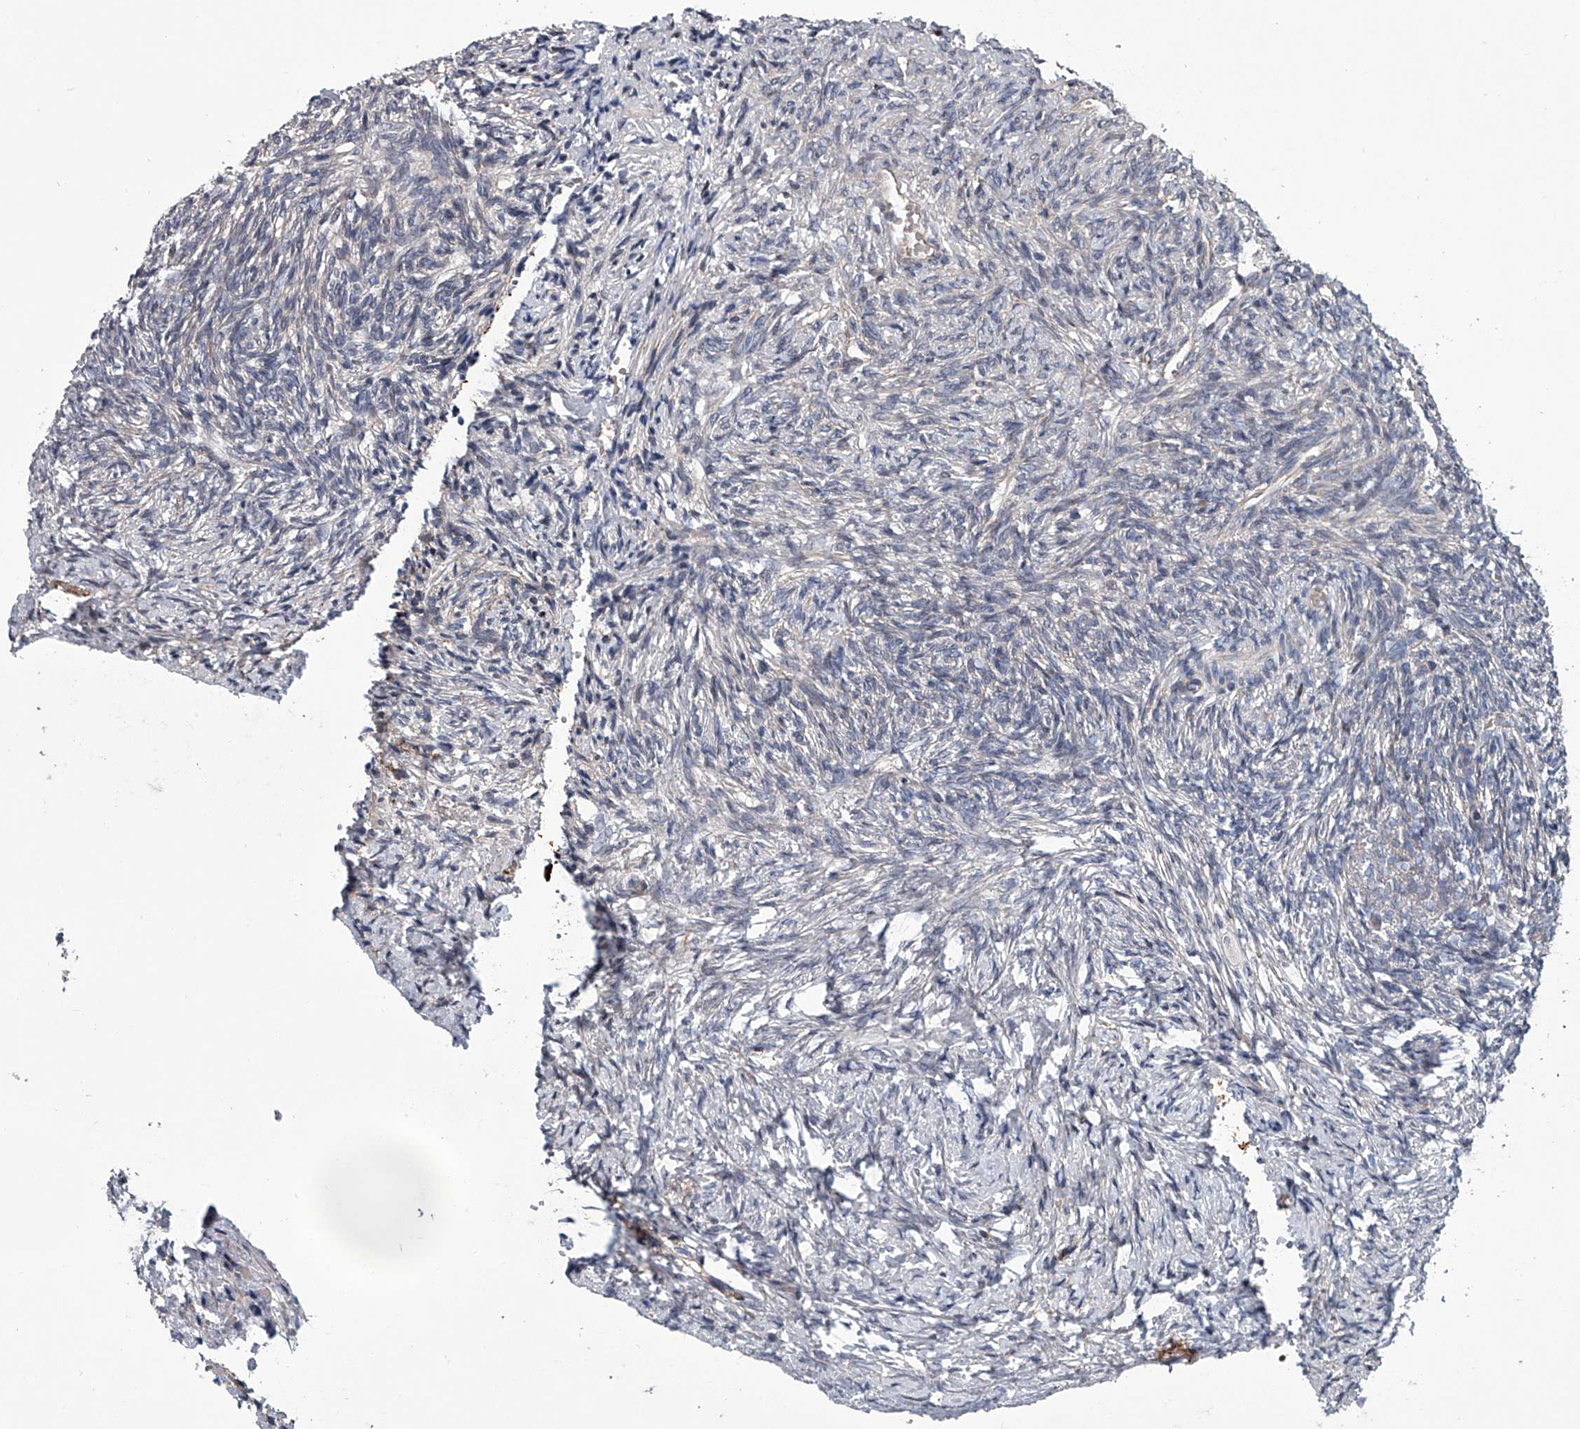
{"staining": {"intensity": "negative", "quantity": "none", "location": "none"}, "tissue": "ovary", "cell_type": "Ovarian stroma cells", "image_type": "normal", "snomed": [{"axis": "morphology", "description": "Normal tissue, NOS"}, {"axis": "topography", "description": "Ovary"}], "caption": "Immunohistochemistry (IHC) of unremarkable human ovary reveals no positivity in ovarian stroma cells.", "gene": "ABCG1", "patient": {"sex": "female", "age": 41}}